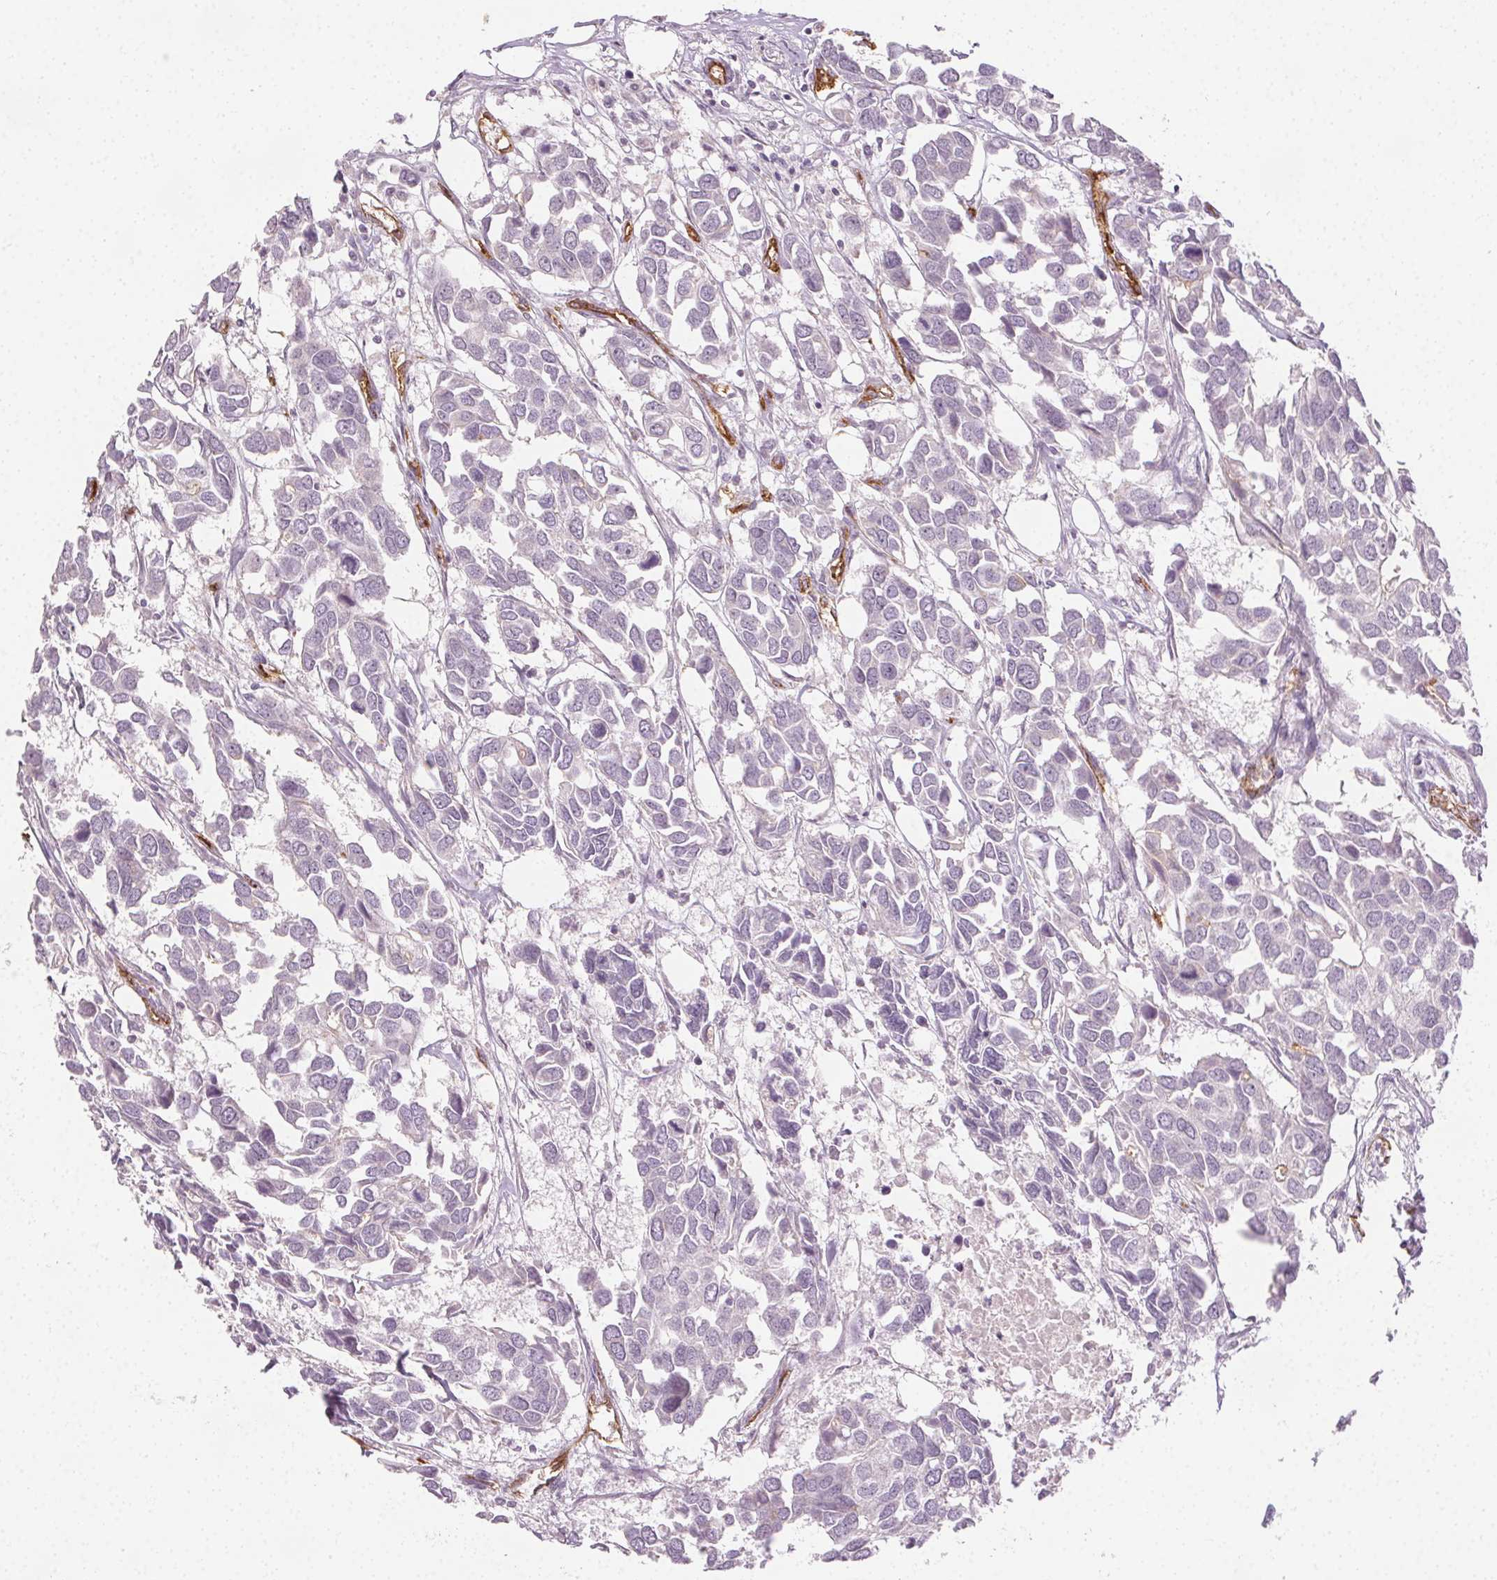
{"staining": {"intensity": "negative", "quantity": "none", "location": "none"}, "tissue": "breast cancer", "cell_type": "Tumor cells", "image_type": "cancer", "snomed": [{"axis": "morphology", "description": "Duct carcinoma"}, {"axis": "topography", "description": "Breast"}], "caption": "There is no significant staining in tumor cells of breast cancer (invasive ductal carcinoma).", "gene": "PODXL", "patient": {"sex": "female", "age": 83}}